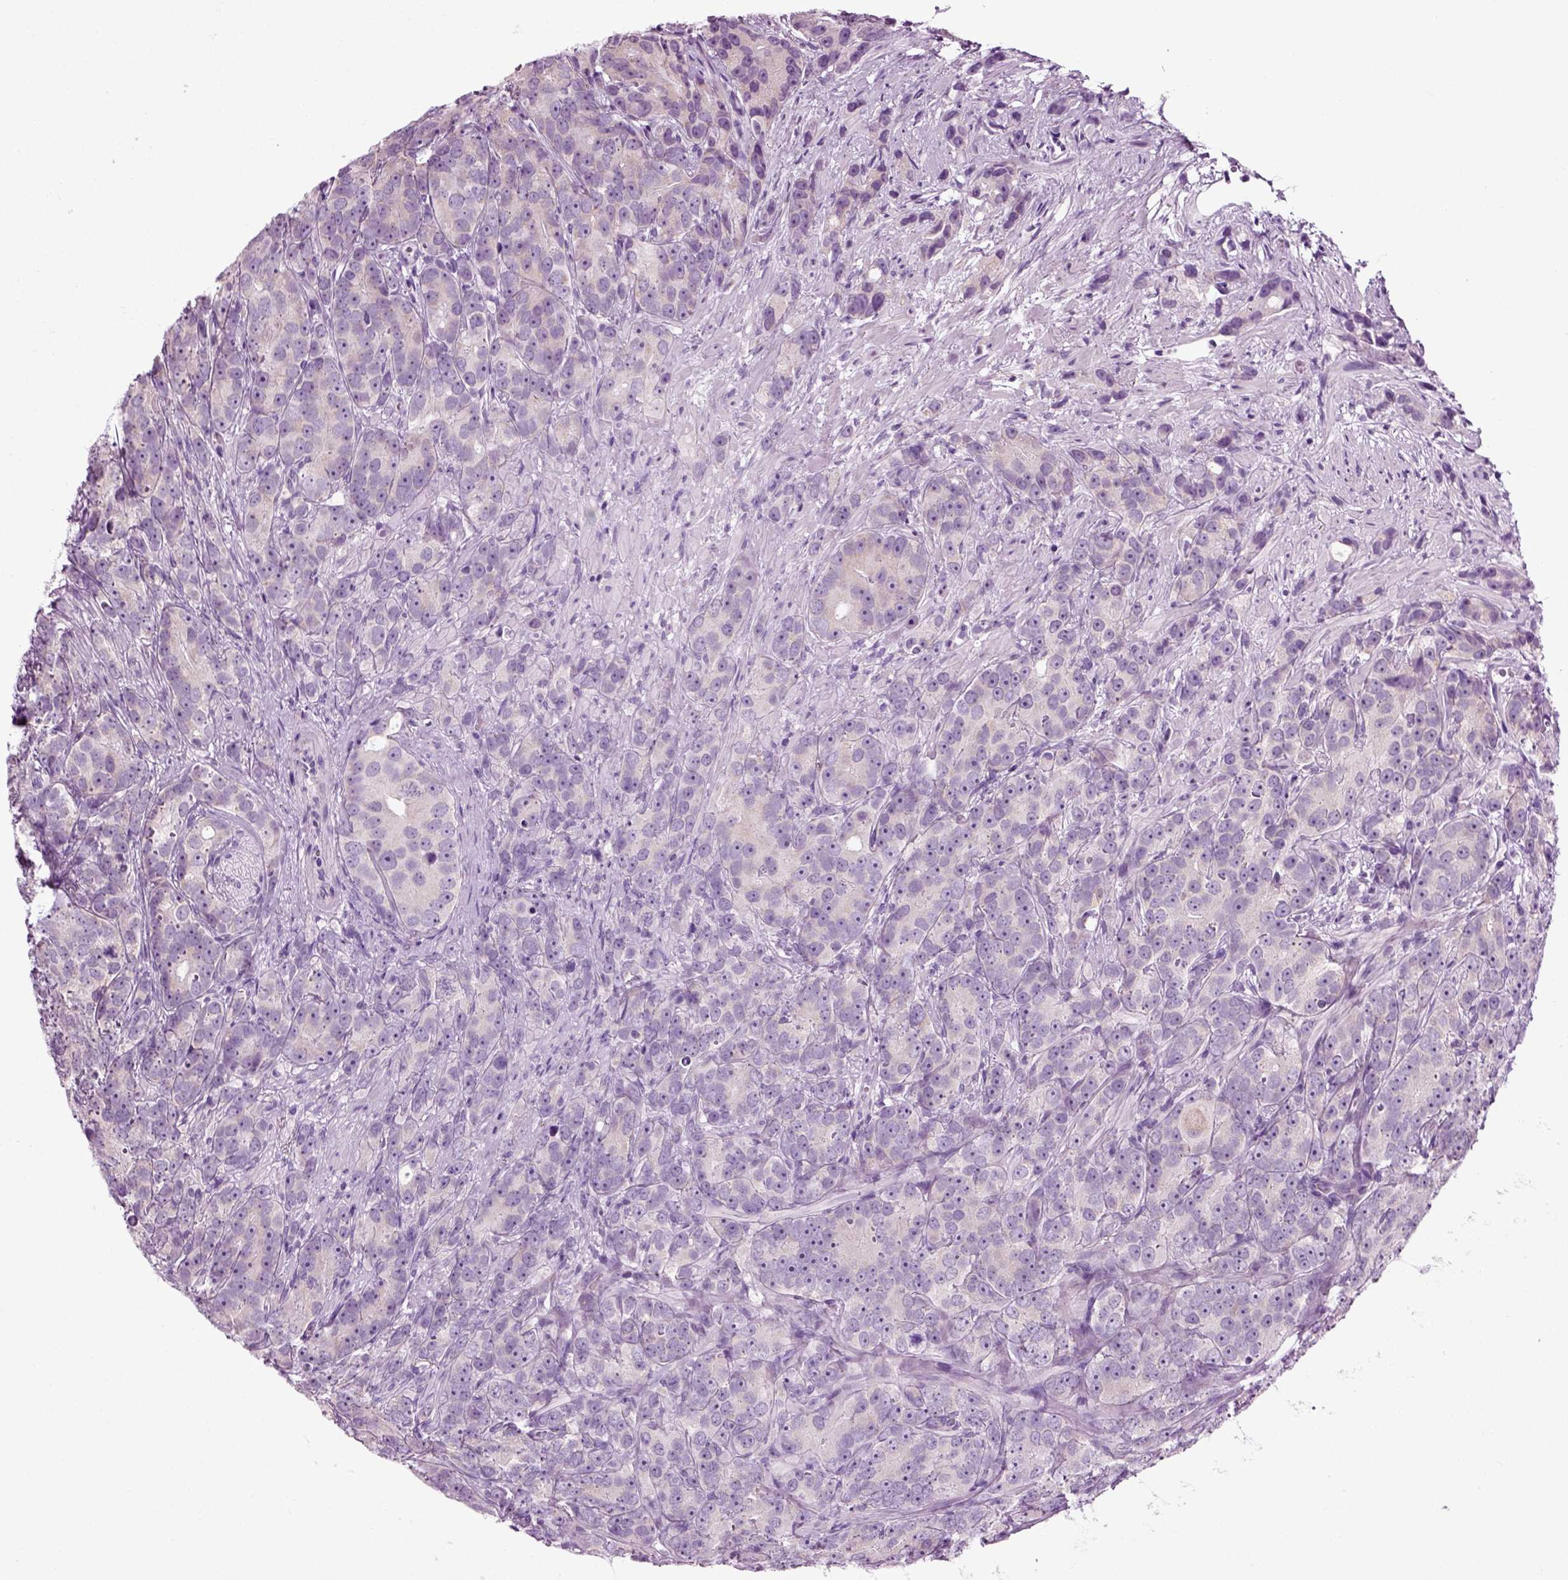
{"staining": {"intensity": "weak", "quantity": "<25%", "location": "cytoplasmic/membranous"}, "tissue": "prostate cancer", "cell_type": "Tumor cells", "image_type": "cancer", "snomed": [{"axis": "morphology", "description": "Adenocarcinoma, High grade"}, {"axis": "topography", "description": "Prostate"}], "caption": "High magnification brightfield microscopy of prostate cancer (high-grade adenocarcinoma) stained with DAB (3,3'-diaminobenzidine) (brown) and counterstained with hematoxylin (blue): tumor cells show no significant expression.", "gene": "DNAH10", "patient": {"sex": "male", "age": 90}}